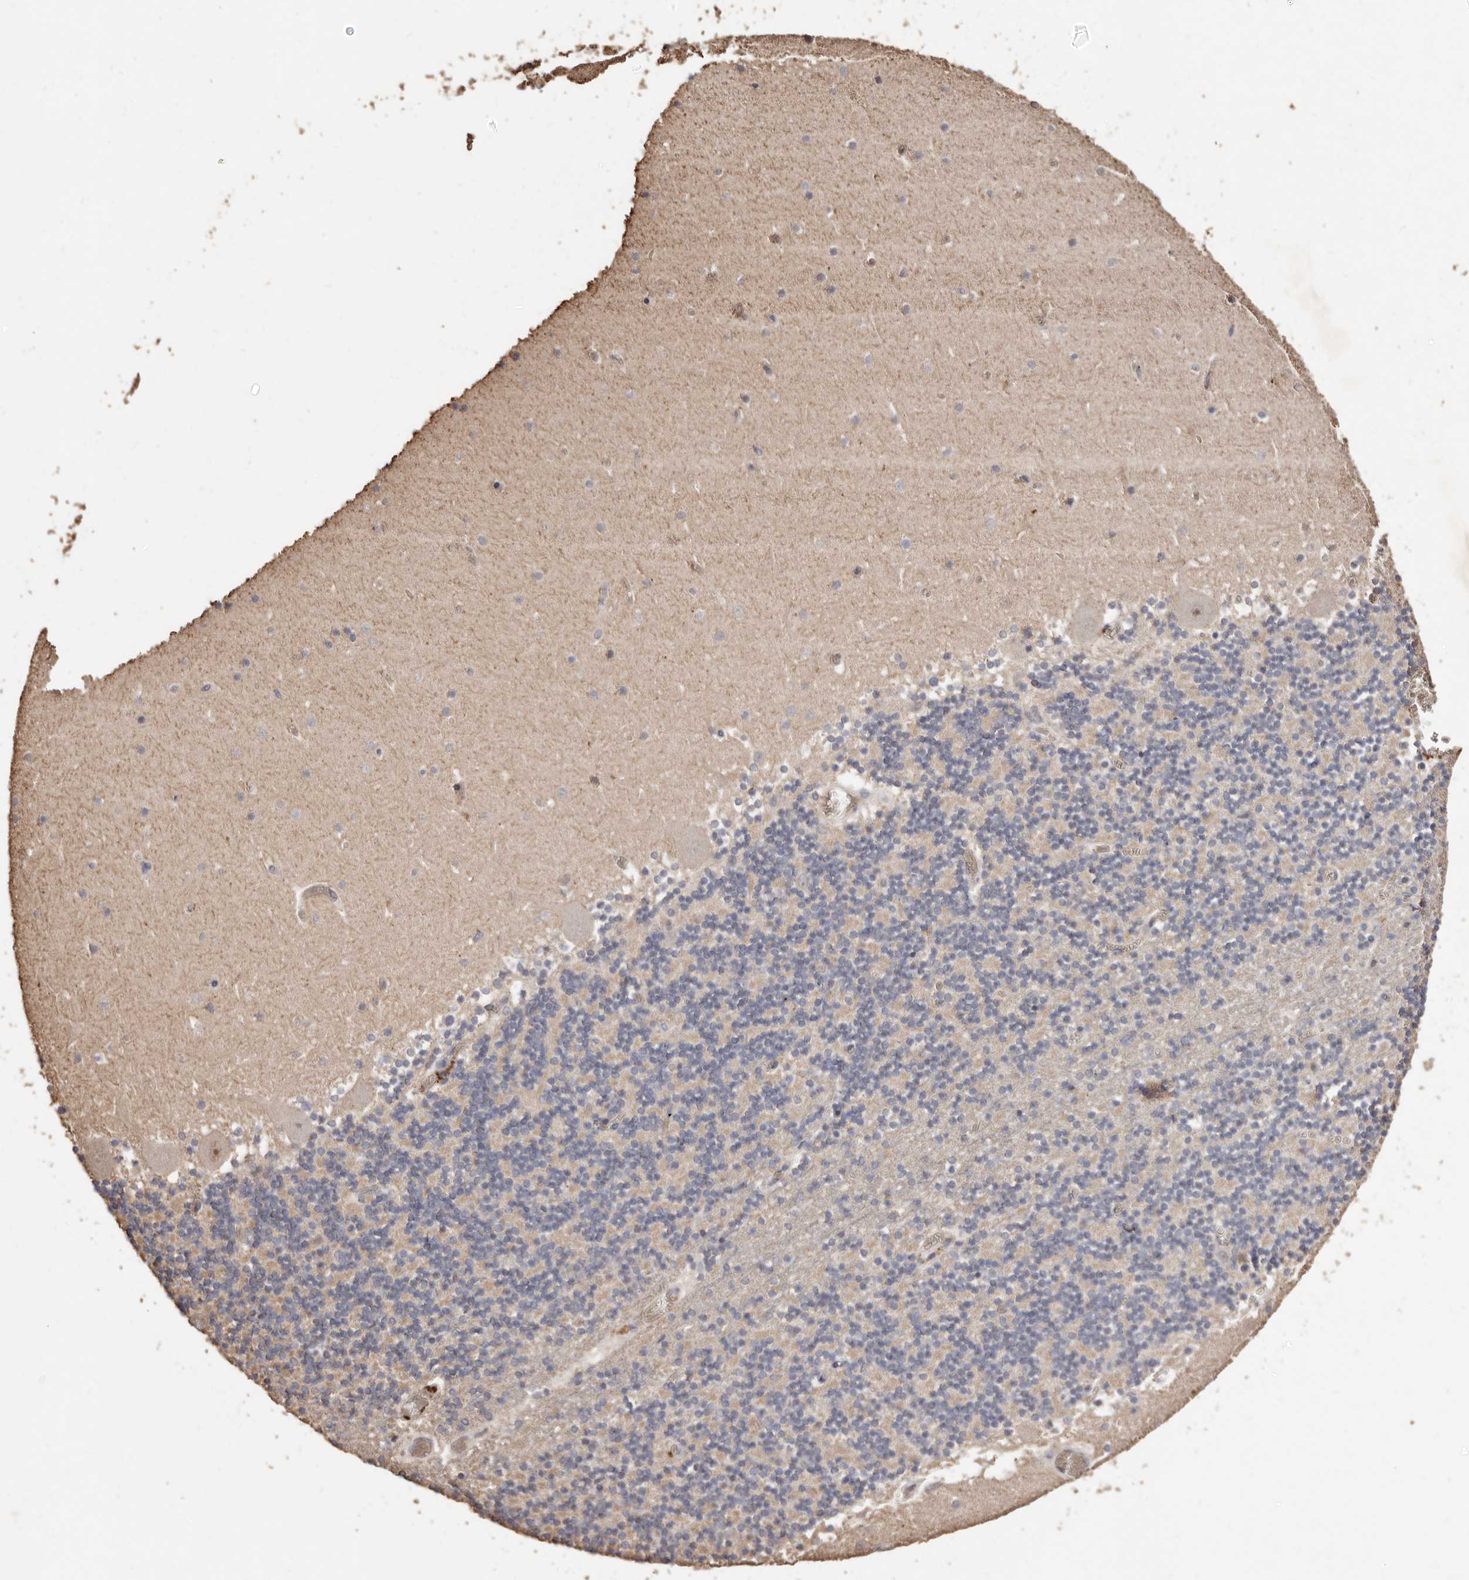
{"staining": {"intensity": "weak", "quantity": "<25%", "location": "cytoplasmic/membranous"}, "tissue": "cerebellum", "cell_type": "Cells in granular layer", "image_type": "normal", "snomed": [{"axis": "morphology", "description": "Normal tissue, NOS"}, {"axis": "topography", "description": "Cerebellum"}], "caption": "Immunohistochemistry image of benign human cerebellum stained for a protein (brown), which demonstrates no positivity in cells in granular layer.", "gene": "GRAMD2A", "patient": {"sex": "female", "age": 28}}